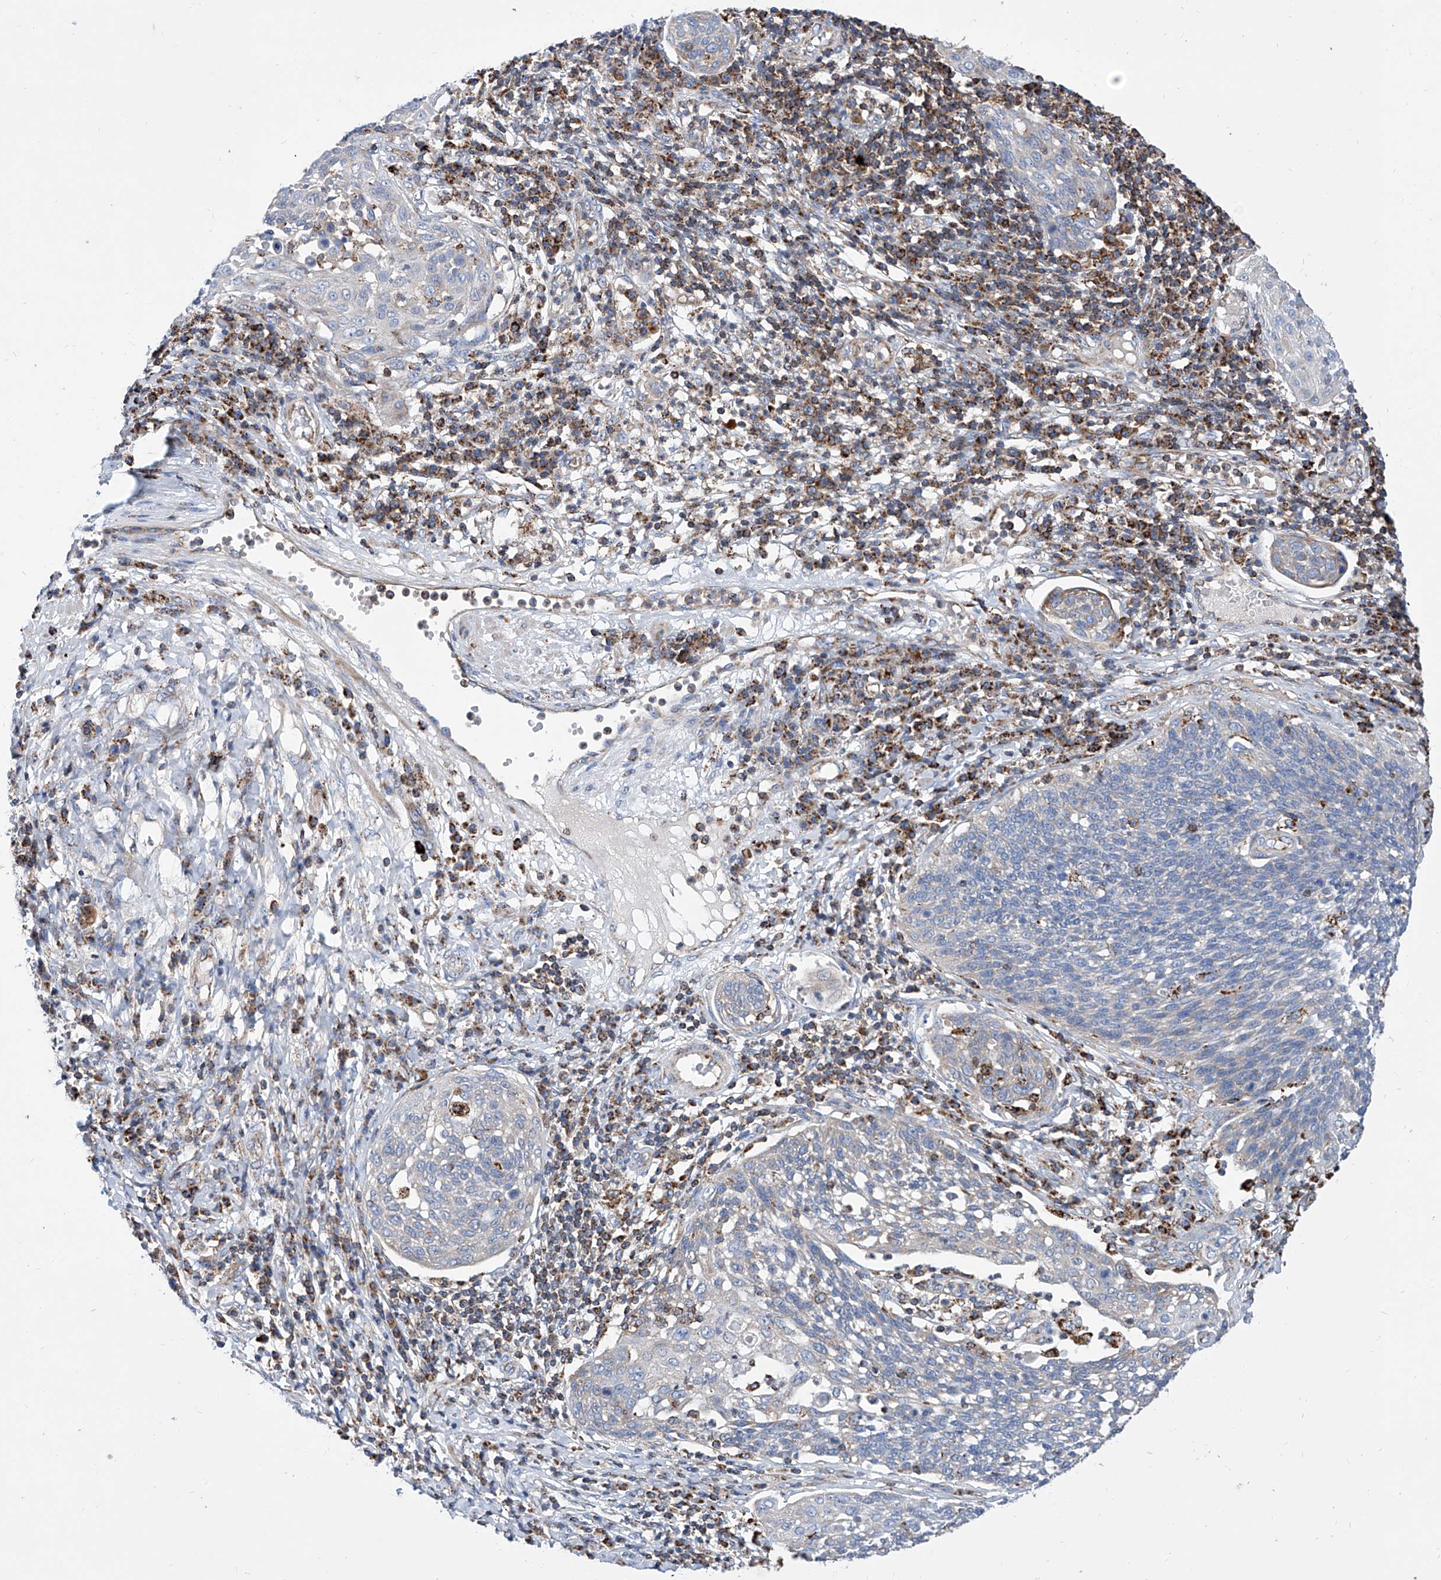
{"staining": {"intensity": "negative", "quantity": "none", "location": "none"}, "tissue": "cervical cancer", "cell_type": "Tumor cells", "image_type": "cancer", "snomed": [{"axis": "morphology", "description": "Squamous cell carcinoma, NOS"}, {"axis": "topography", "description": "Cervix"}], "caption": "The immunohistochemistry (IHC) photomicrograph has no significant positivity in tumor cells of cervical cancer (squamous cell carcinoma) tissue.", "gene": "CPNE5", "patient": {"sex": "female", "age": 34}}